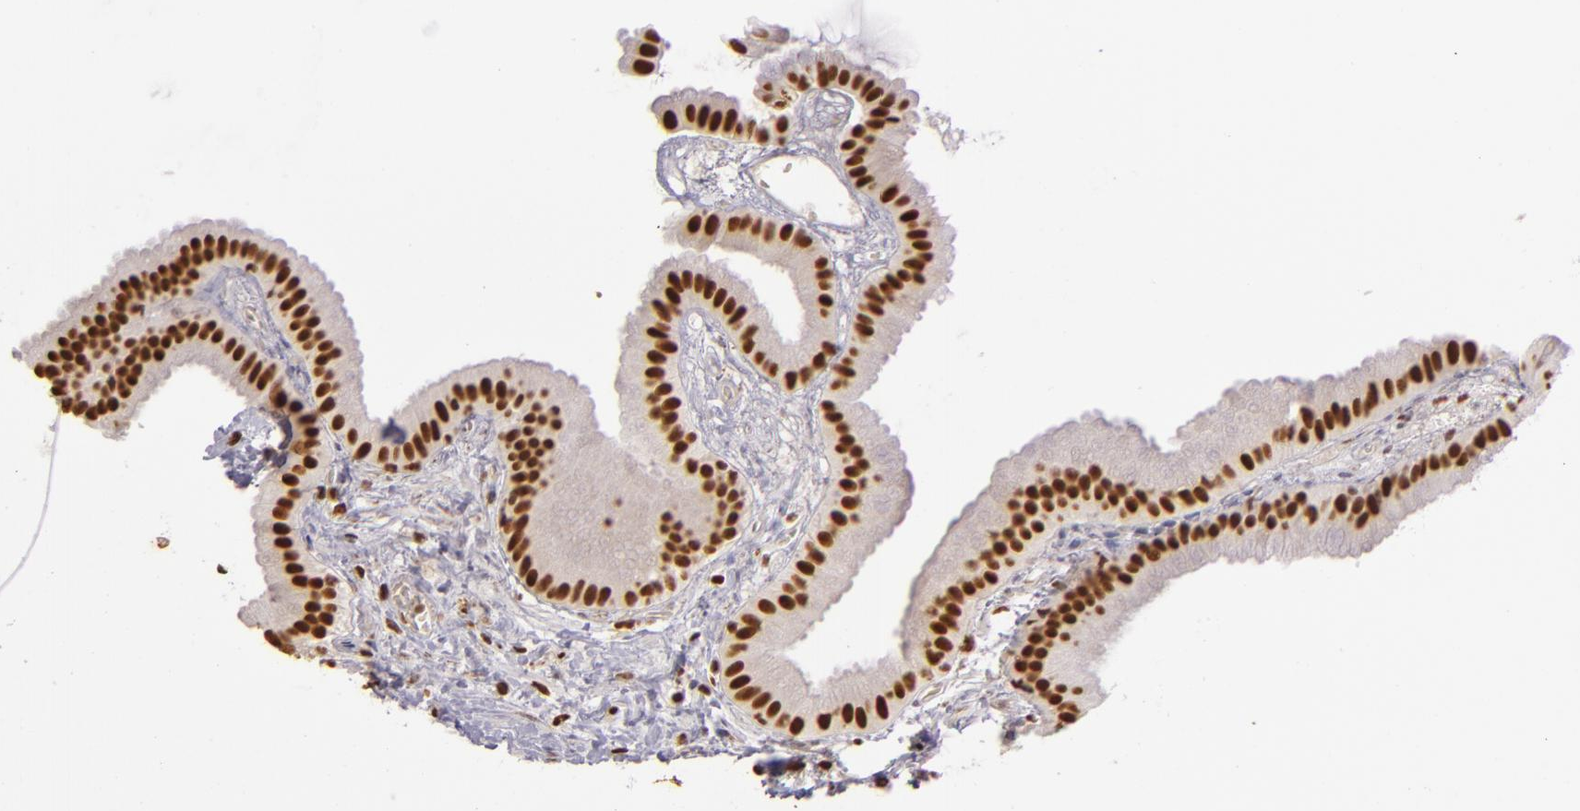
{"staining": {"intensity": "moderate", "quantity": ">75%", "location": "nuclear"}, "tissue": "gallbladder", "cell_type": "Glandular cells", "image_type": "normal", "snomed": [{"axis": "morphology", "description": "Normal tissue, NOS"}, {"axis": "topography", "description": "Gallbladder"}], "caption": "Gallbladder was stained to show a protein in brown. There is medium levels of moderate nuclear positivity in approximately >75% of glandular cells. The staining was performed using DAB, with brown indicating positive protein expression. Nuclei are stained blue with hematoxylin.", "gene": "PAPOLA", "patient": {"sex": "female", "age": 63}}